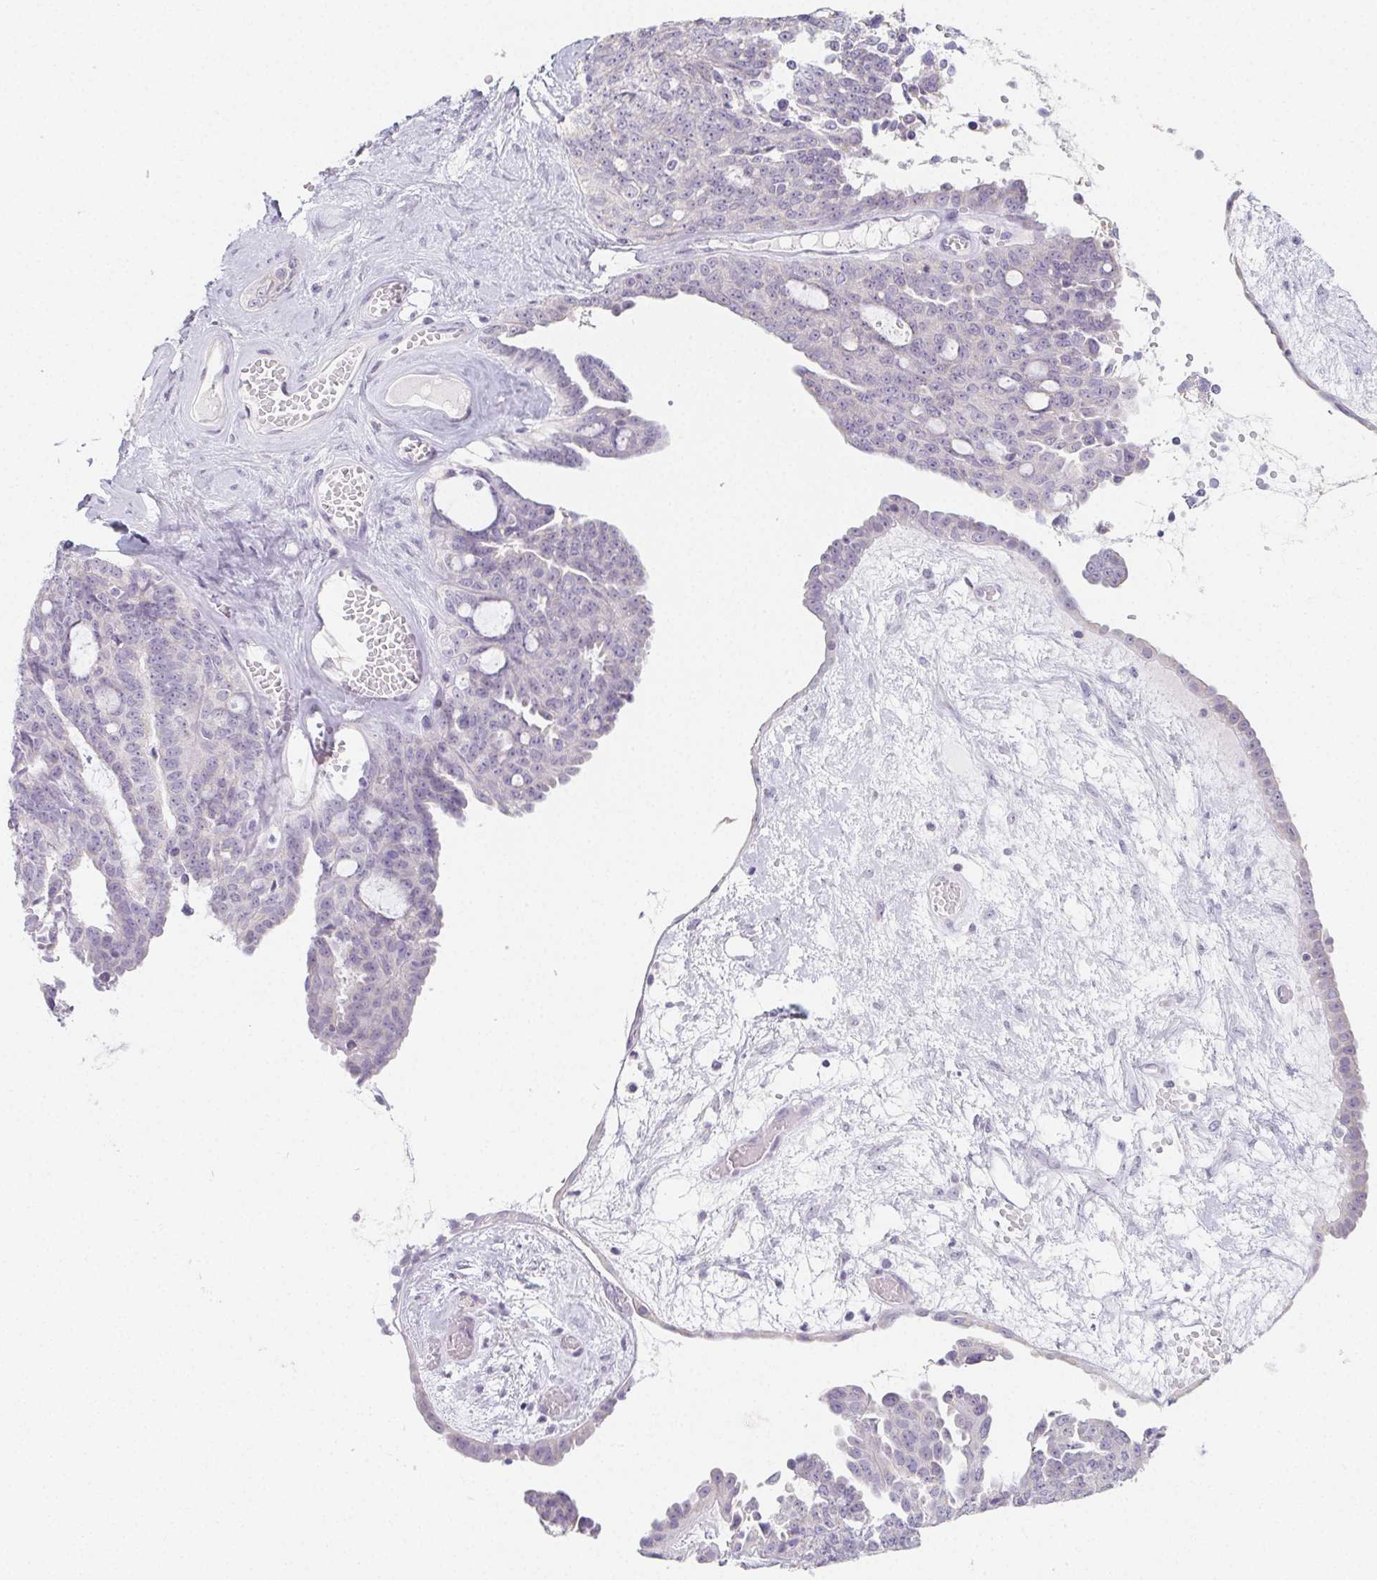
{"staining": {"intensity": "negative", "quantity": "none", "location": "none"}, "tissue": "ovarian cancer", "cell_type": "Tumor cells", "image_type": "cancer", "snomed": [{"axis": "morphology", "description": "Cystadenocarcinoma, serous, NOS"}, {"axis": "topography", "description": "Ovary"}], "caption": "This is an IHC photomicrograph of ovarian serous cystadenocarcinoma. There is no expression in tumor cells.", "gene": "GLIPR1L1", "patient": {"sex": "female", "age": 71}}